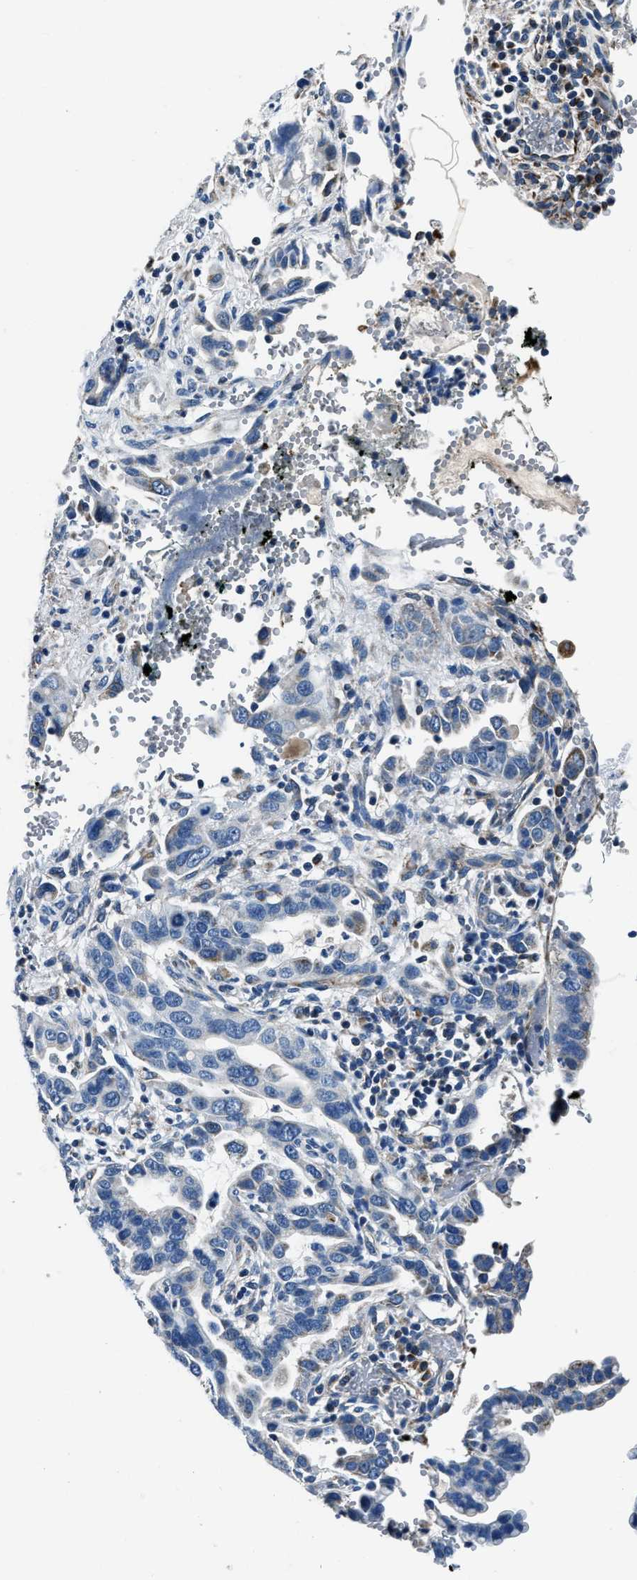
{"staining": {"intensity": "negative", "quantity": "none", "location": "none"}, "tissue": "pancreatic cancer", "cell_type": "Tumor cells", "image_type": "cancer", "snomed": [{"axis": "morphology", "description": "Adenocarcinoma, NOS"}, {"axis": "topography", "description": "Pancreas"}], "caption": "Tumor cells show no significant expression in pancreatic adenocarcinoma.", "gene": "OGDH", "patient": {"sex": "female", "age": 70}}